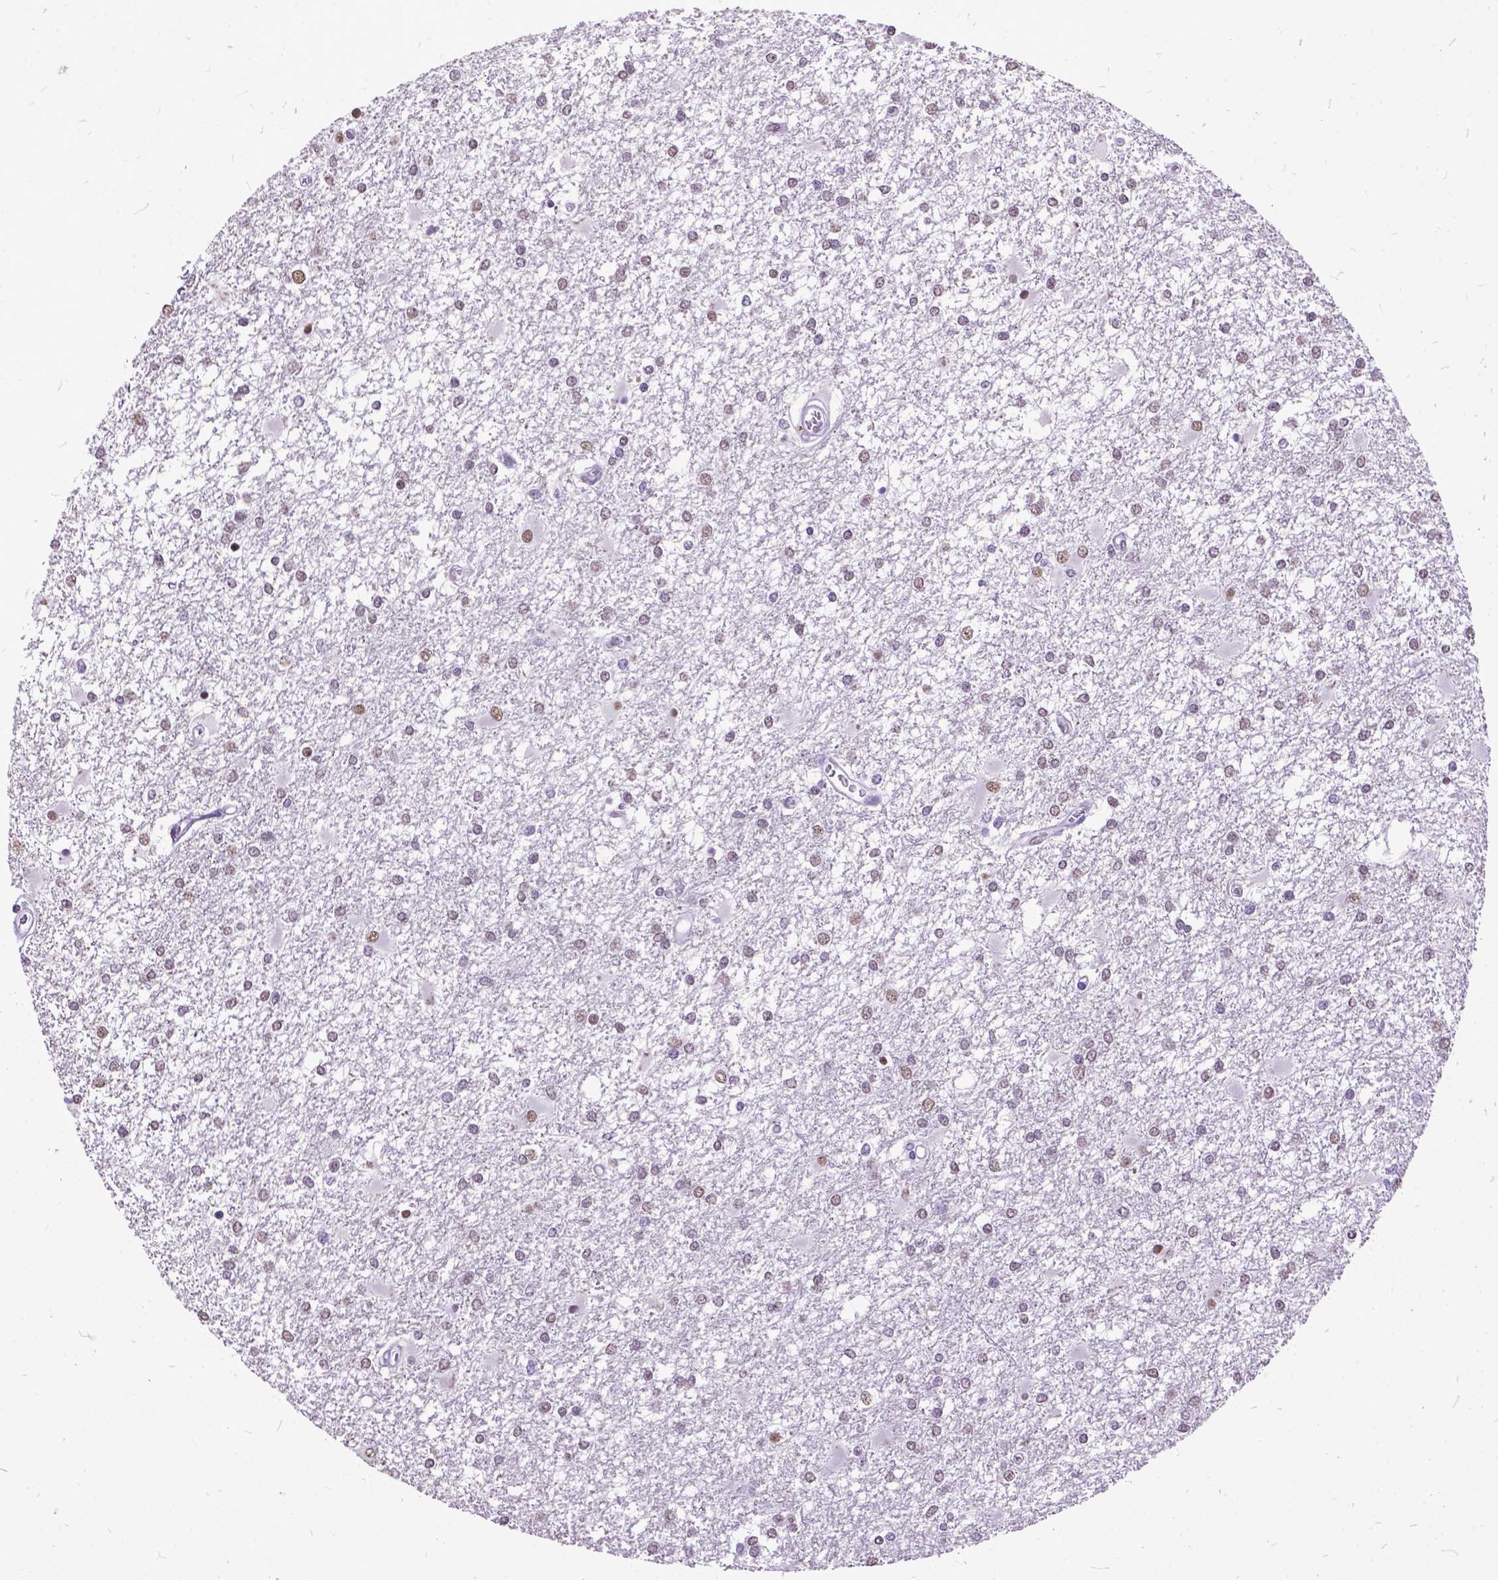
{"staining": {"intensity": "weak", "quantity": "25%-75%", "location": "nuclear"}, "tissue": "glioma", "cell_type": "Tumor cells", "image_type": "cancer", "snomed": [{"axis": "morphology", "description": "Glioma, malignant, High grade"}, {"axis": "topography", "description": "Cerebral cortex"}], "caption": "A brown stain shows weak nuclear expression of a protein in human malignant glioma (high-grade) tumor cells. (IHC, brightfield microscopy, high magnification).", "gene": "MARCHF10", "patient": {"sex": "male", "age": 79}}